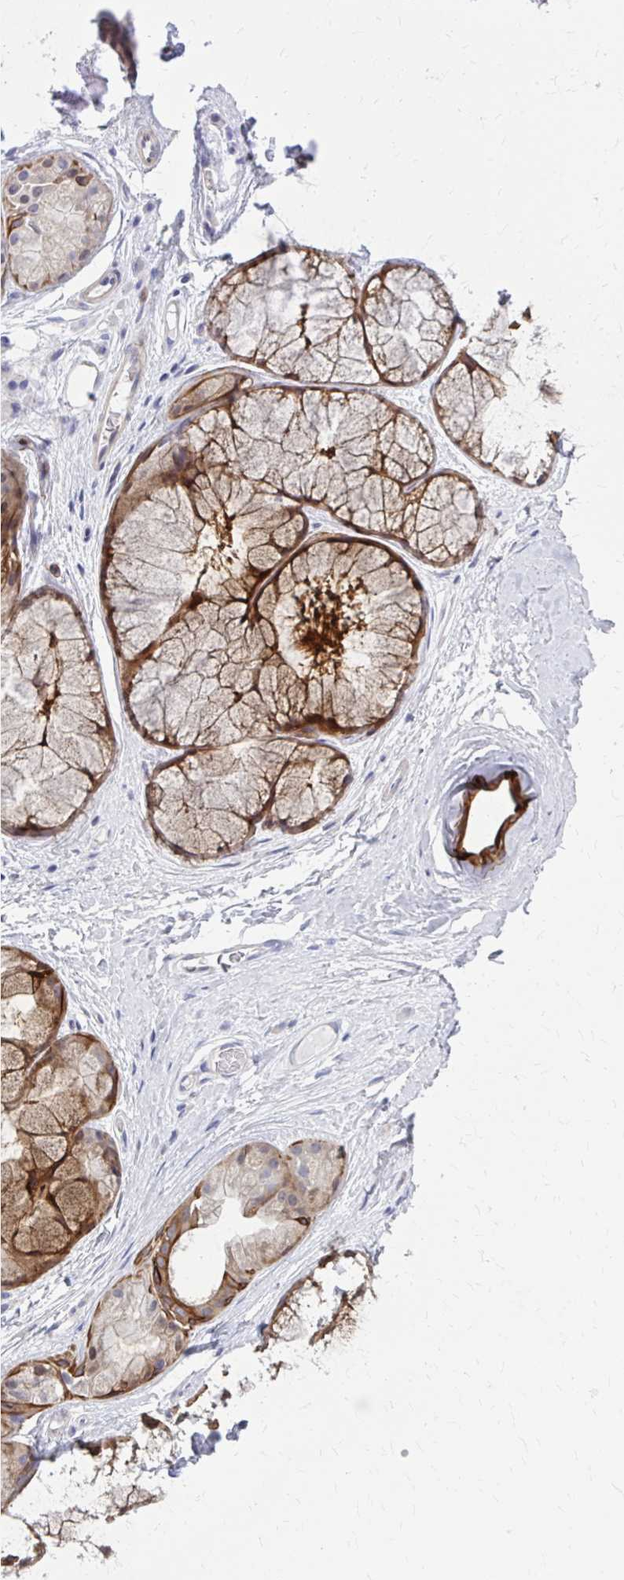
{"staining": {"intensity": "negative", "quantity": "none", "location": "none"}, "tissue": "soft tissue", "cell_type": "Fibroblasts", "image_type": "normal", "snomed": [{"axis": "morphology", "description": "Normal tissue, NOS"}, {"axis": "topography", "description": "Lymph node"}, {"axis": "topography", "description": "Cartilage tissue"}, {"axis": "topography", "description": "Nasopharynx"}], "caption": "Immunohistochemical staining of normal human soft tissue reveals no significant positivity in fibroblasts.", "gene": "GLYATL2", "patient": {"sex": "male", "age": 63}}